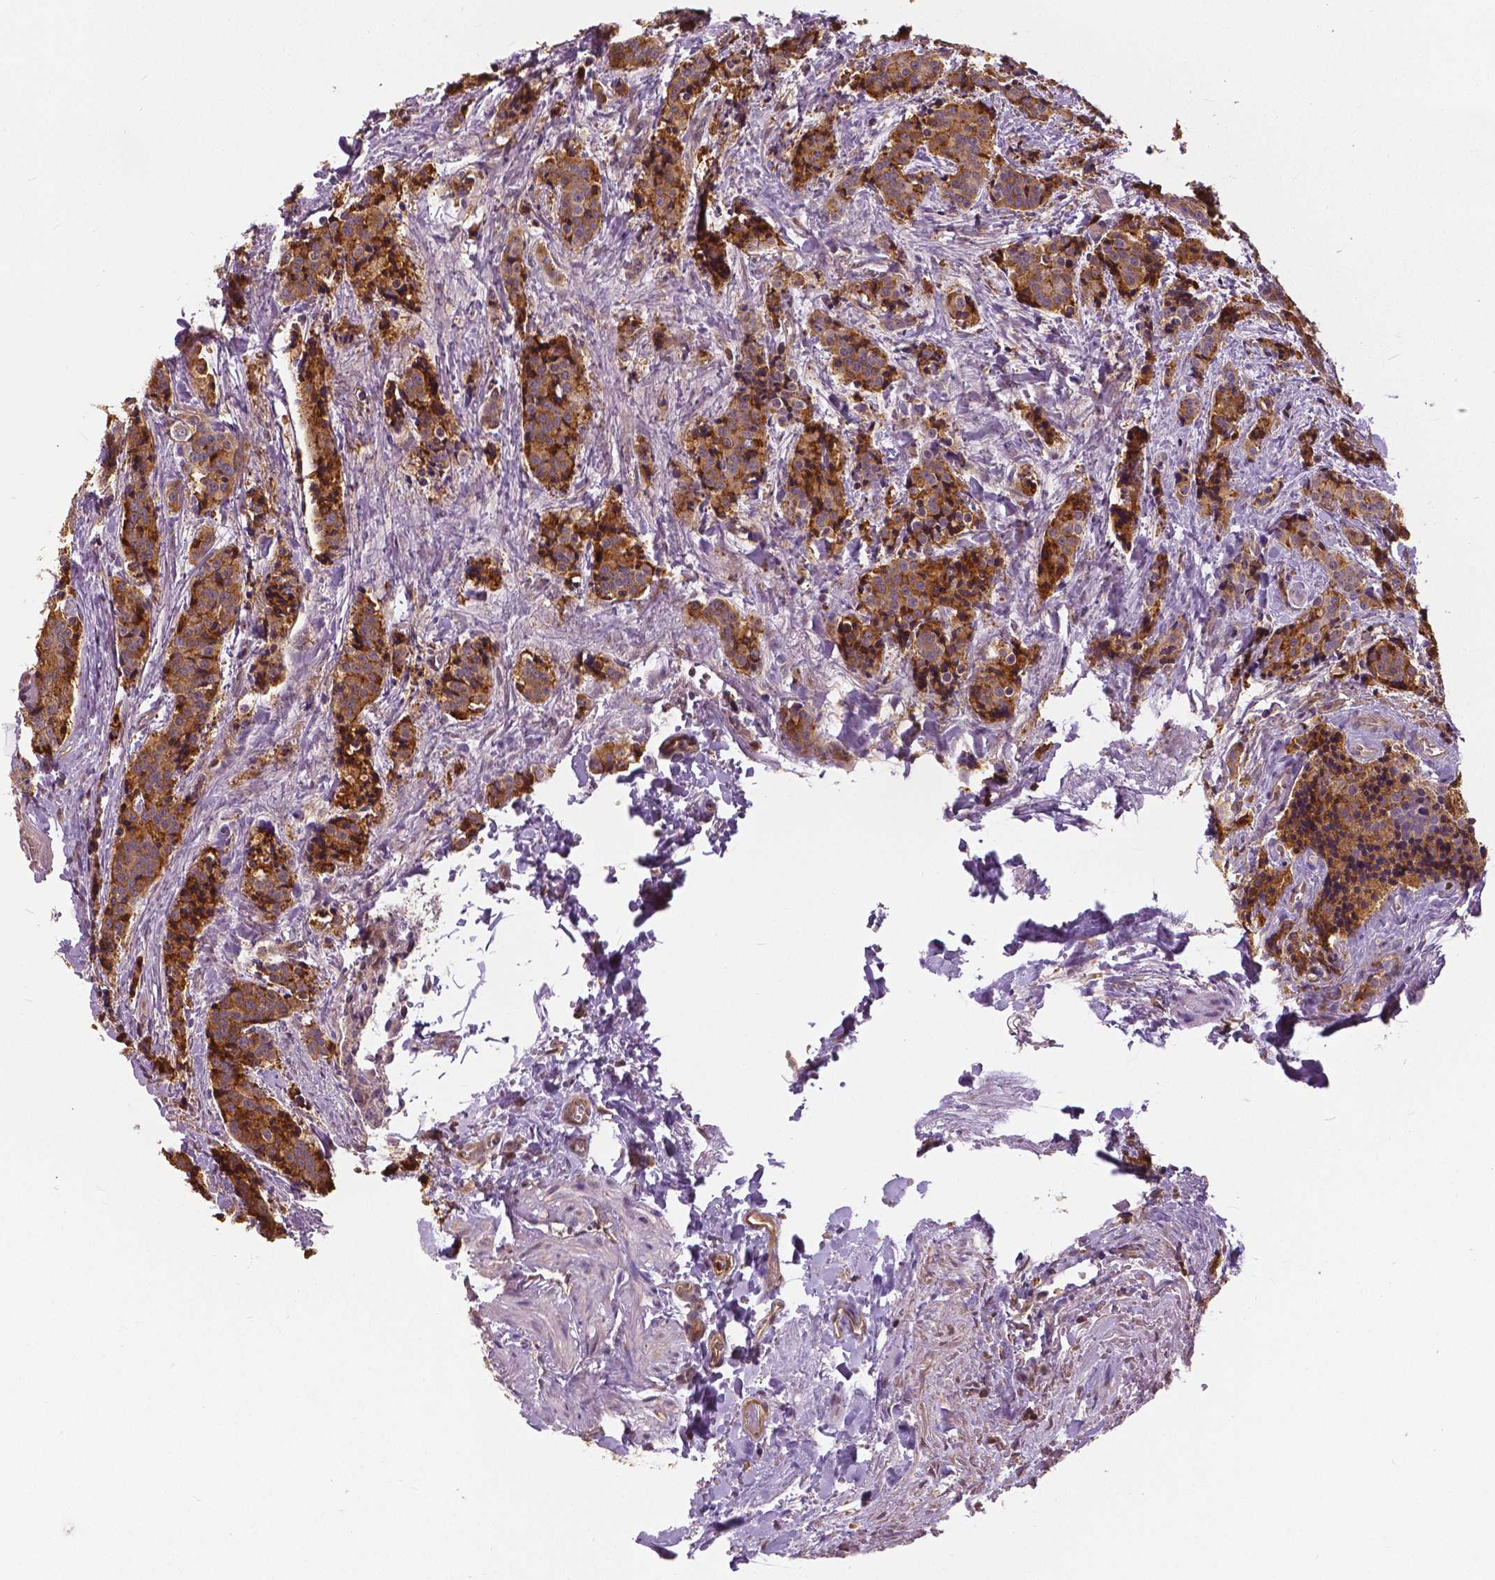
{"staining": {"intensity": "moderate", "quantity": ">75%", "location": "cytoplasmic/membranous"}, "tissue": "carcinoid", "cell_type": "Tumor cells", "image_type": "cancer", "snomed": [{"axis": "morphology", "description": "Carcinoid, malignant, NOS"}, {"axis": "topography", "description": "Small intestine"}], "caption": "Moderate cytoplasmic/membranous protein expression is appreciated in approximately >75% of tumor cells in carcinoid (malignant).", "gene": "ANXA13", "patient": {"sex": "female", "age": 73}}